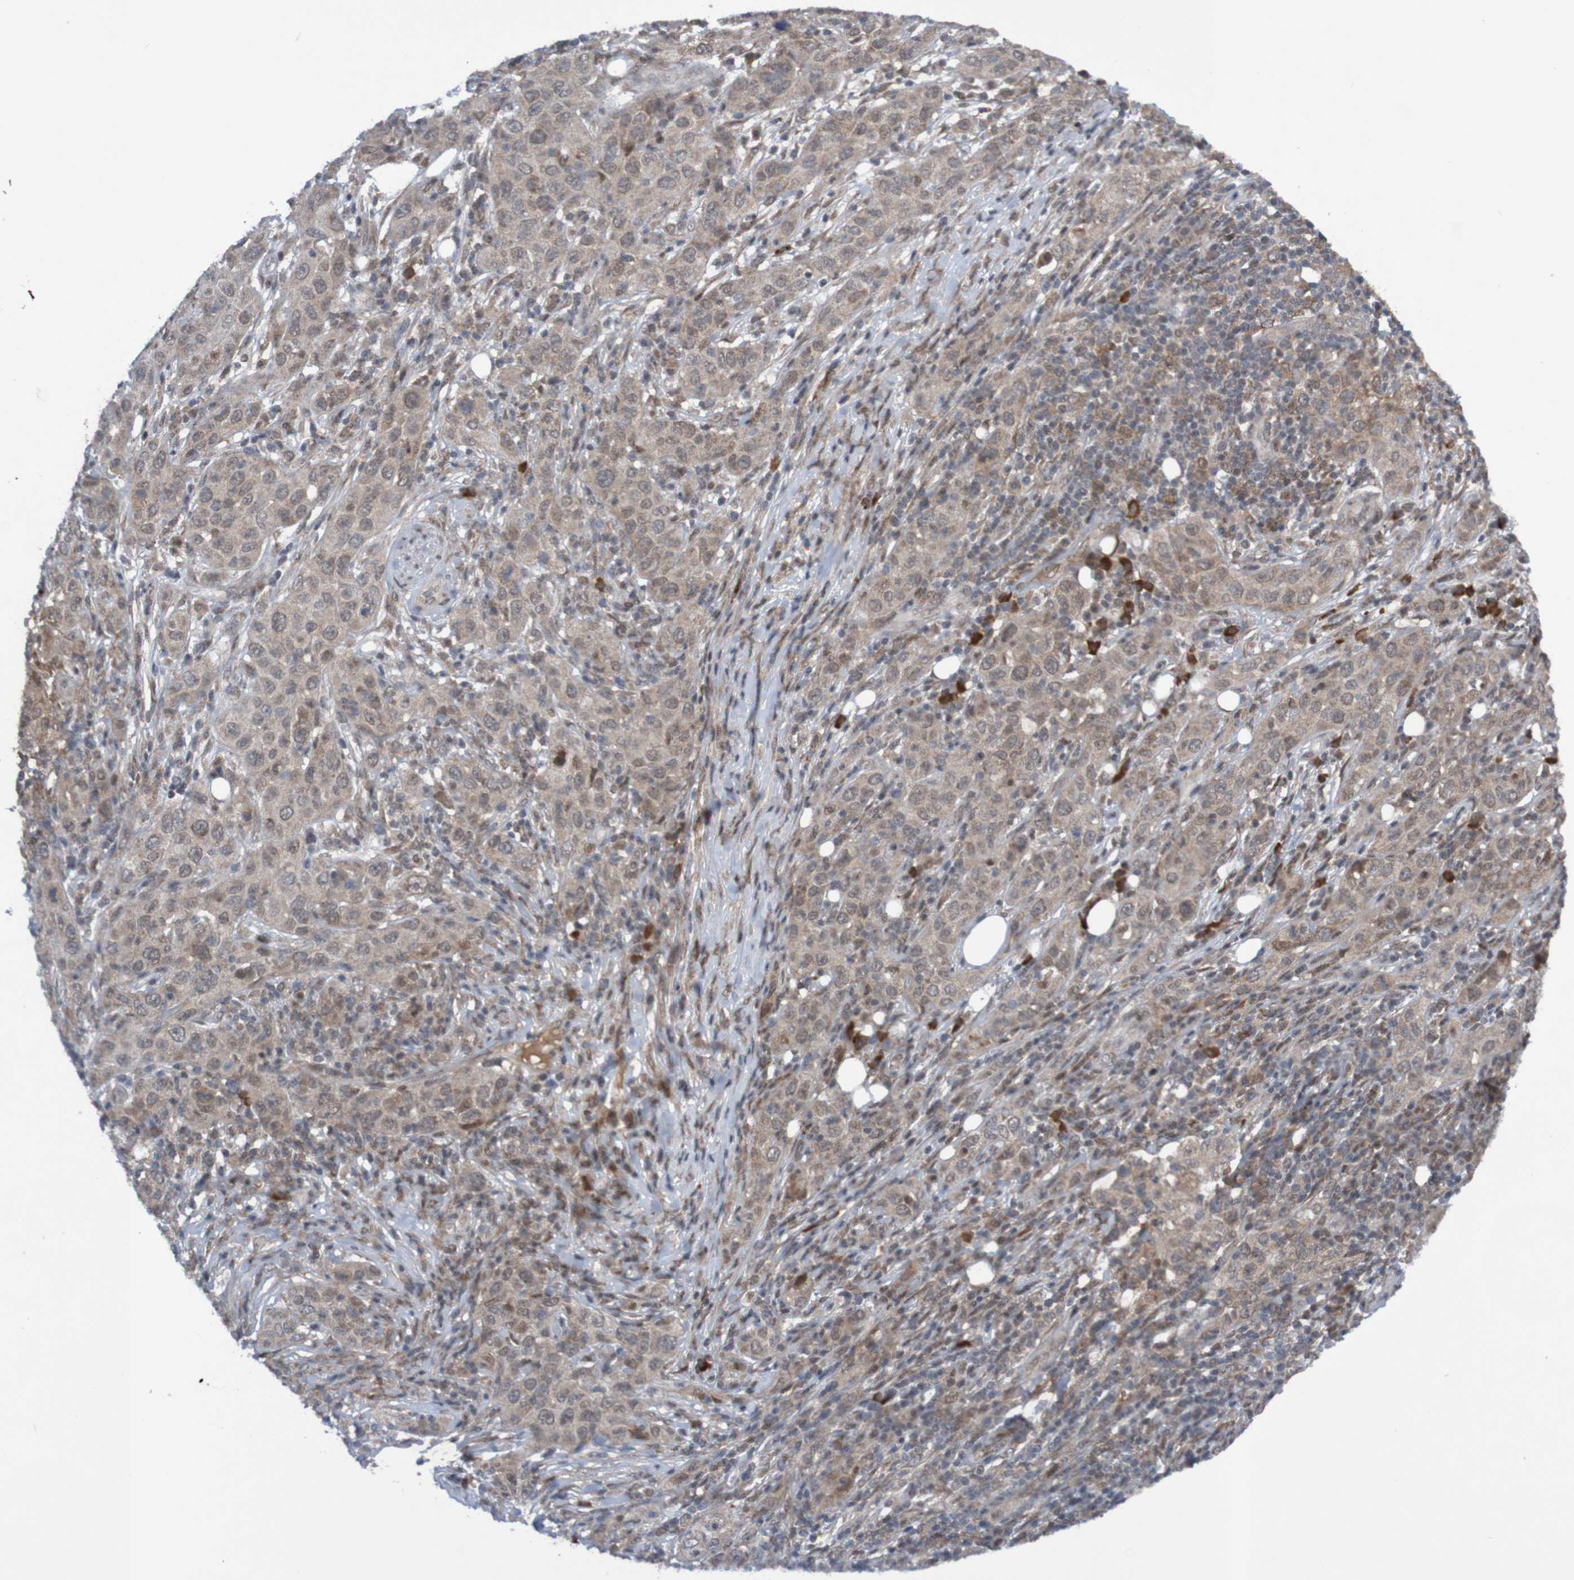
{"staining": {"intensity": "weak", "quantity": ">75%", "location": "cytoplasmic/membranous"}, "tissue": "skin cancer", "cell_type": "Tumor cells", "image_type": "cancer", "snomed": [{"axis": "morphology", "description": "Squamous cell carcinoma, NOS"}, {"axis": "topography", "description": "Skin"}], "caption": "Squamous cell carcinoma (skin) stained for a protein demonstrates weak cytoplasmic/membranous positivity in tumor cells.", "gene": "ITLN1", "patient": {"sex": "female", "age": 88}}